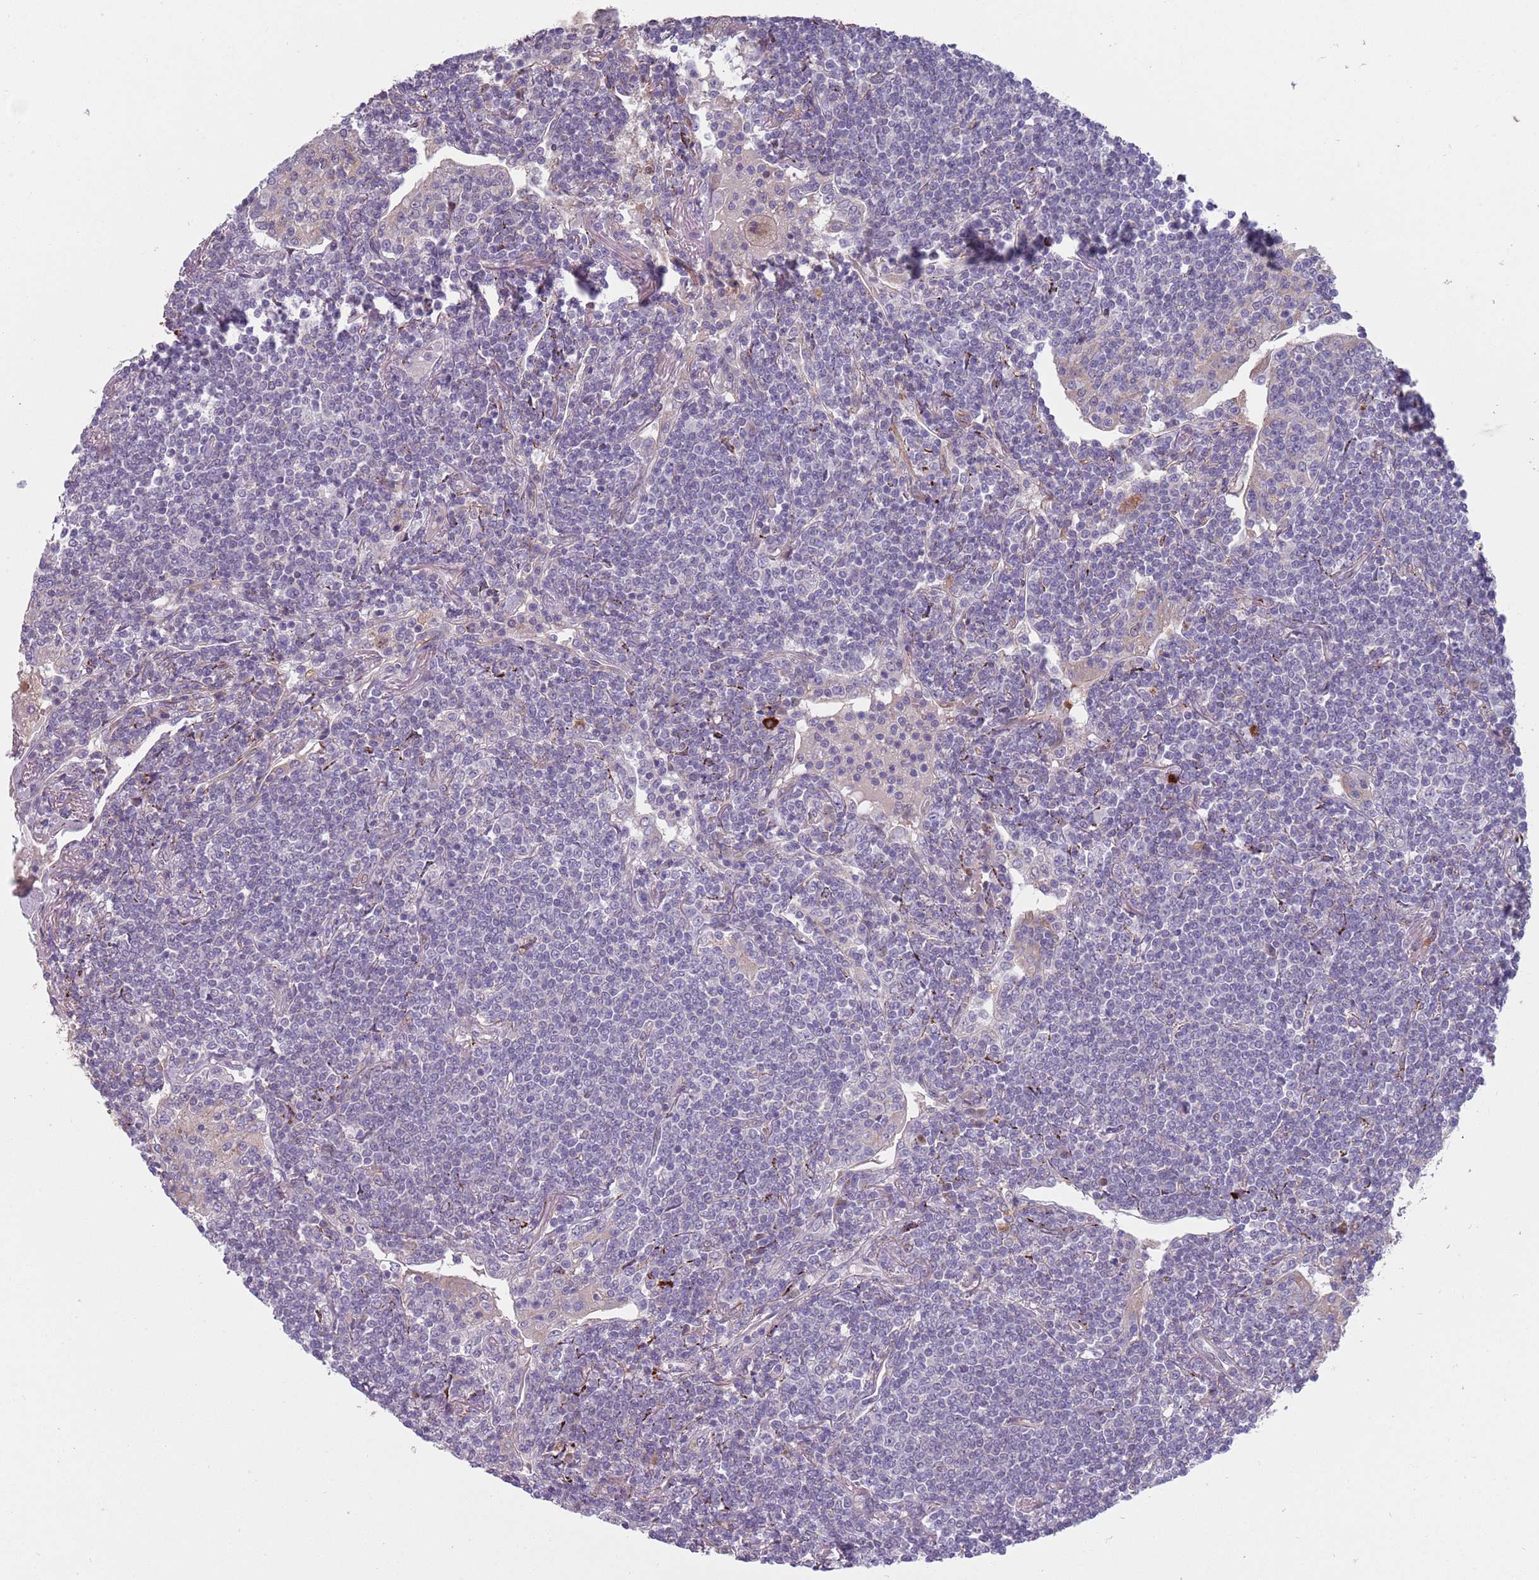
{"staining": {"intensity": "negative", "quantity": "none", "location": "none"}, "tissue": "lymphoma", "cell_type": "Tumor cells", "image_type": "cancer", "snomed": [{"axis": "morphology", "description": "Malignant lymphoma, non-Hodgkin's type, Low grade"}, {"axis": "topography", "description": "Lung"}], "caption": "Immunohistochemistry (IHC) photomicrograph of neoplastic tissue: lymphoma stained with DAB demonstrates no significant protein expression in tumor cells.", "gene": "TYW1", "patient": {"sex": "female", "age": 71}}